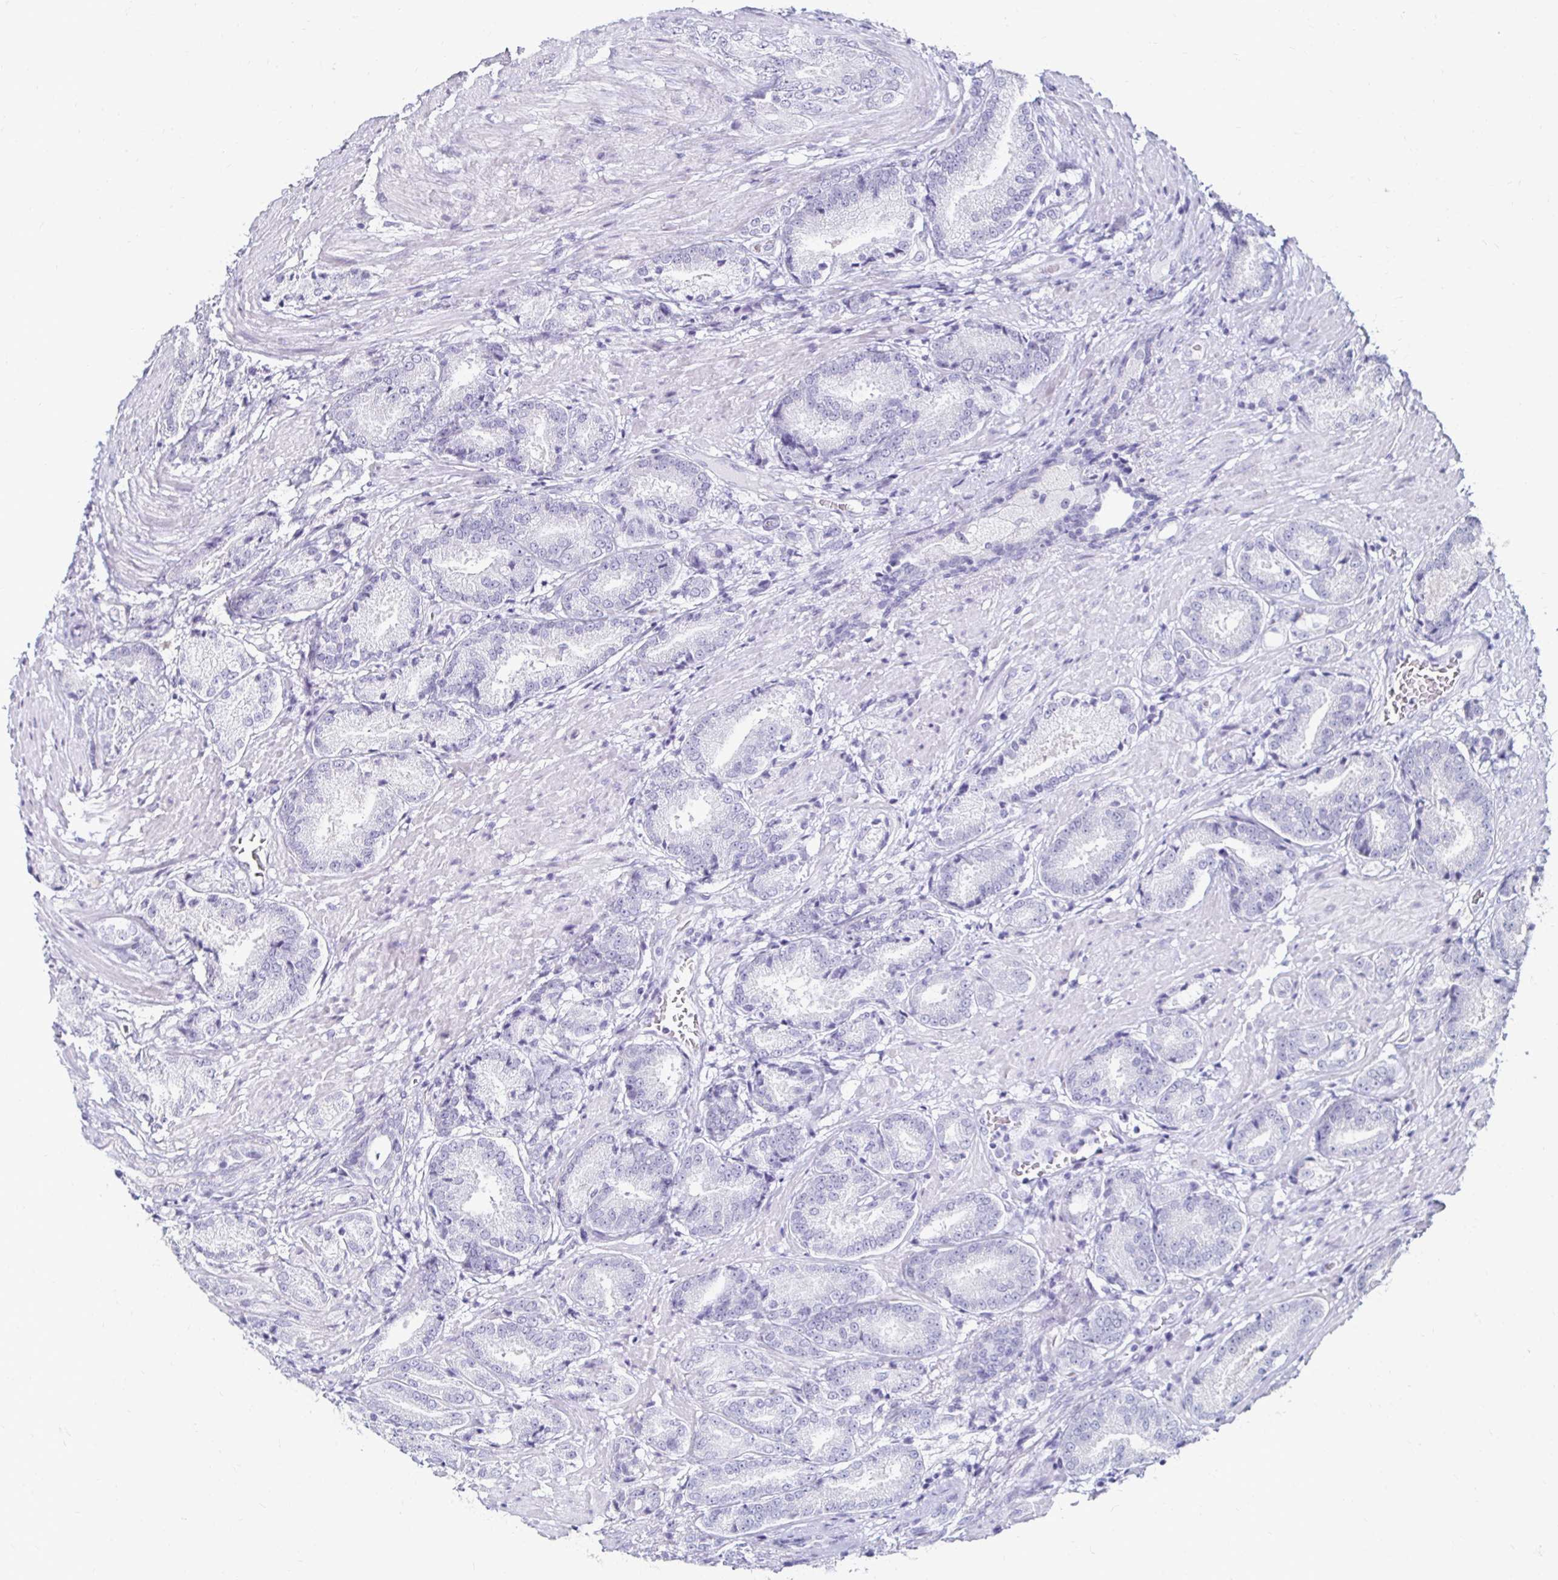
{"staining": {"intensity": "negative", "quantity": "none", "location": "none"}, "tissue": "prostate cancer", "cell_type": "Tumor cells", "image_type": "cancer", "snomed": [{"axis": "morphology", "description": "Adenocarcinoma, High grade"}, {"axis": "topography", "description": "Prostate and seminal vesicle, NOS"}], "caption": "Prostate cancer was stained to show a protein in brown. There is no significant positivity in tumor cells. Brightfield microscopy of immunohistochemistry stained with DAB (3,3'-diaminobenzidine) (brown) and hematoxylin (blue), captured at high magnification.", "gene": "TOMM34", "patient": {"sex": "male", "age": 61}}